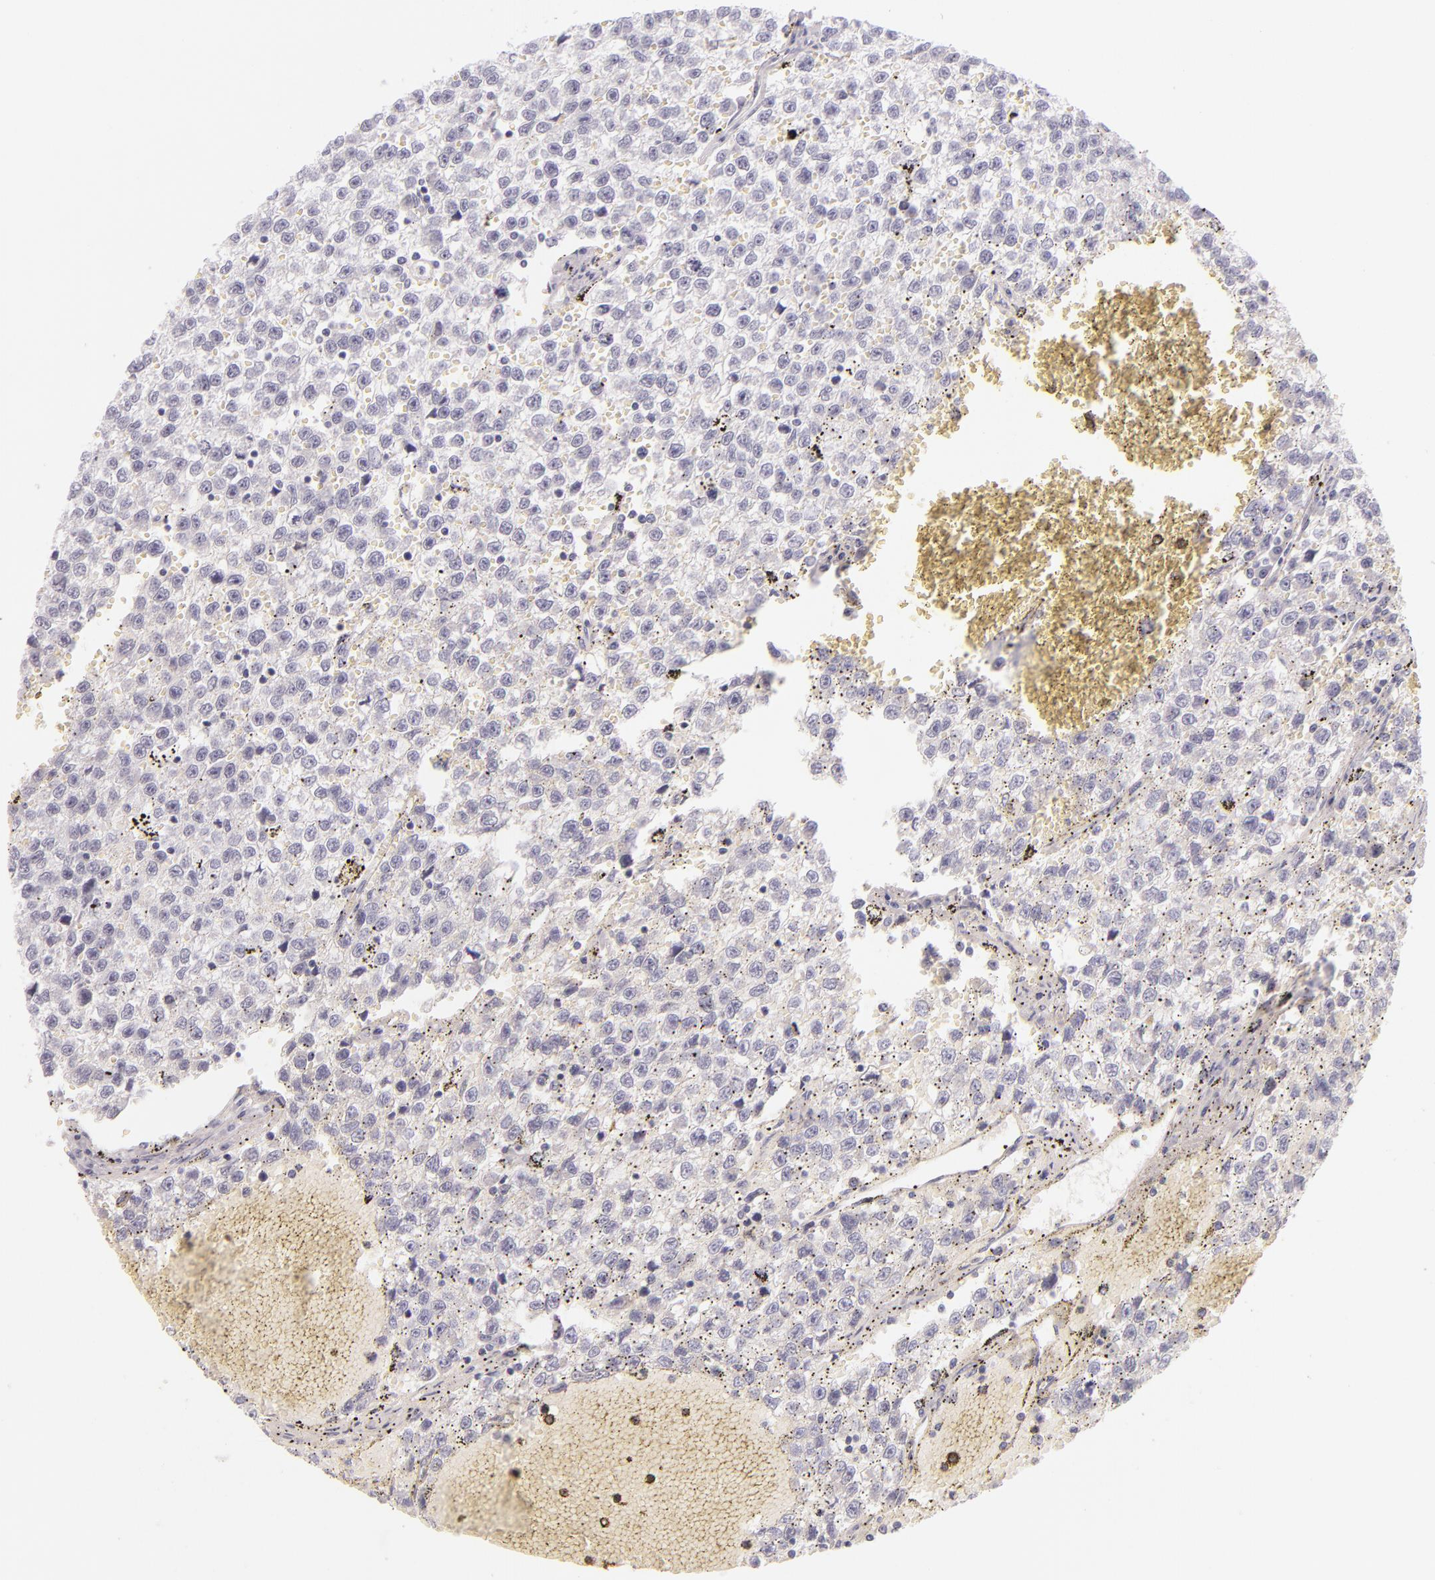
{"staining": {"intensity": "negative", "quantity": "none", "location": "none"}, "tissue": "testis cancer", "cell_type": "Tumor cells", "image_type": "cancer", "snomed": [{"axis": "morphology", "description": "Seminoma, NOS"}, {"axis": "topography", "description": "Testis"}], "caption": "Immunohistochemistry (IHC) of human testis cancer displays no positivity in tumor cells. (Brightfield microscopy of DAB (3,3'-diaminobenzidine) IHC at high magnification).", "gene": "INA", "patient": {"sex": "male", "age": 35}}